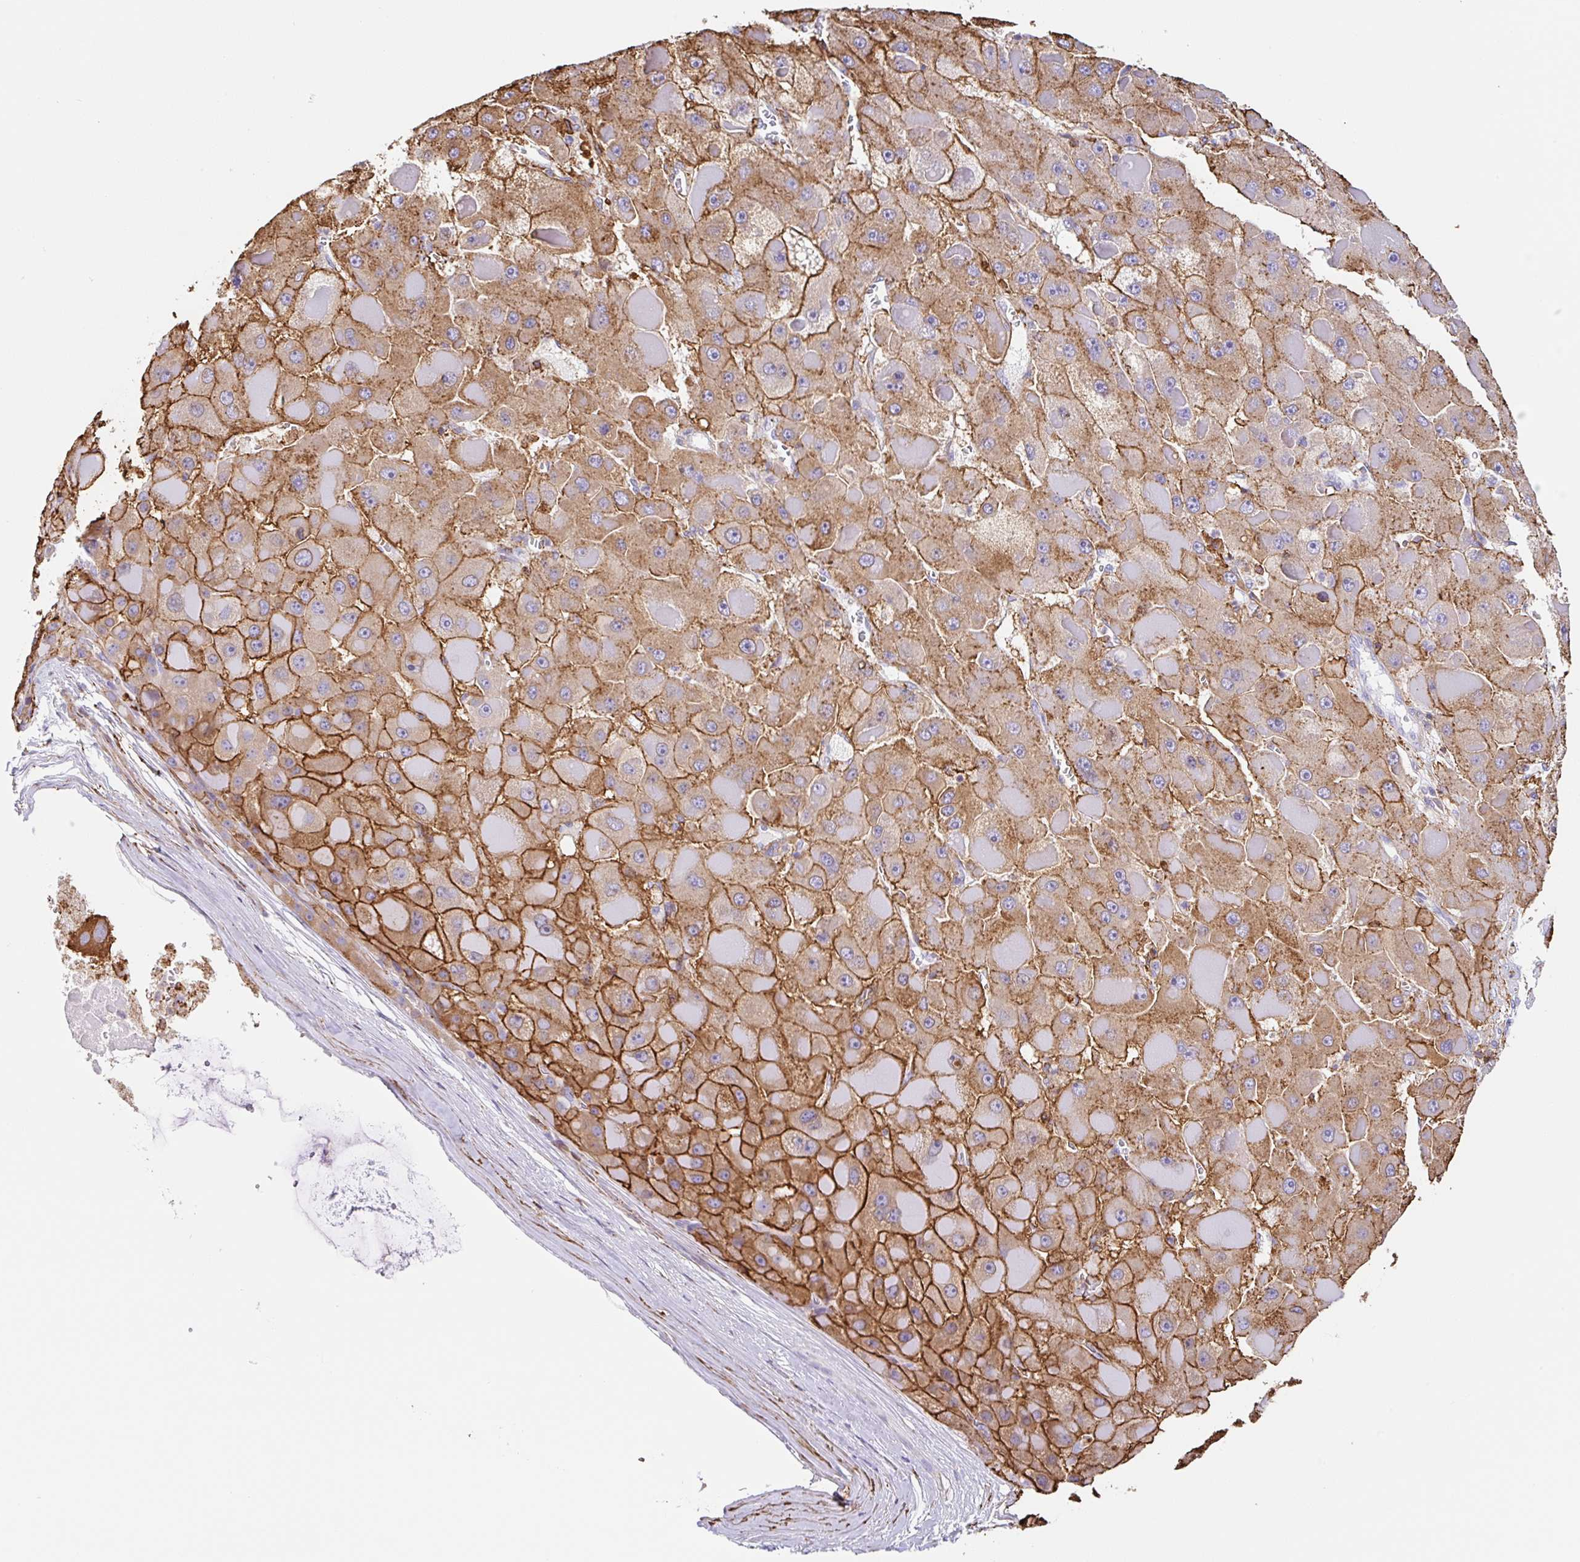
{"staining": {"intensity": "moderate", "quantity": ">75%", "location": "cytoplasmic/membranous"}, "tissue": "liver cancer", "cell_type": "Tumor cells", "image_type": "cancer", "snomed": [{"axis": "morphology", "description": "Carcinoma, Hepatocellular, NOS"}, {"axis": "topography", "description": "Liver"}], "caption": "Protein staining shows moderate cytoplasmic/membranous expression in approximately >75% of tumor cells in hepatocellular carcinoma (liver).", "gene": "MTTP", "patient": {"sex": "female", "age": 73}}